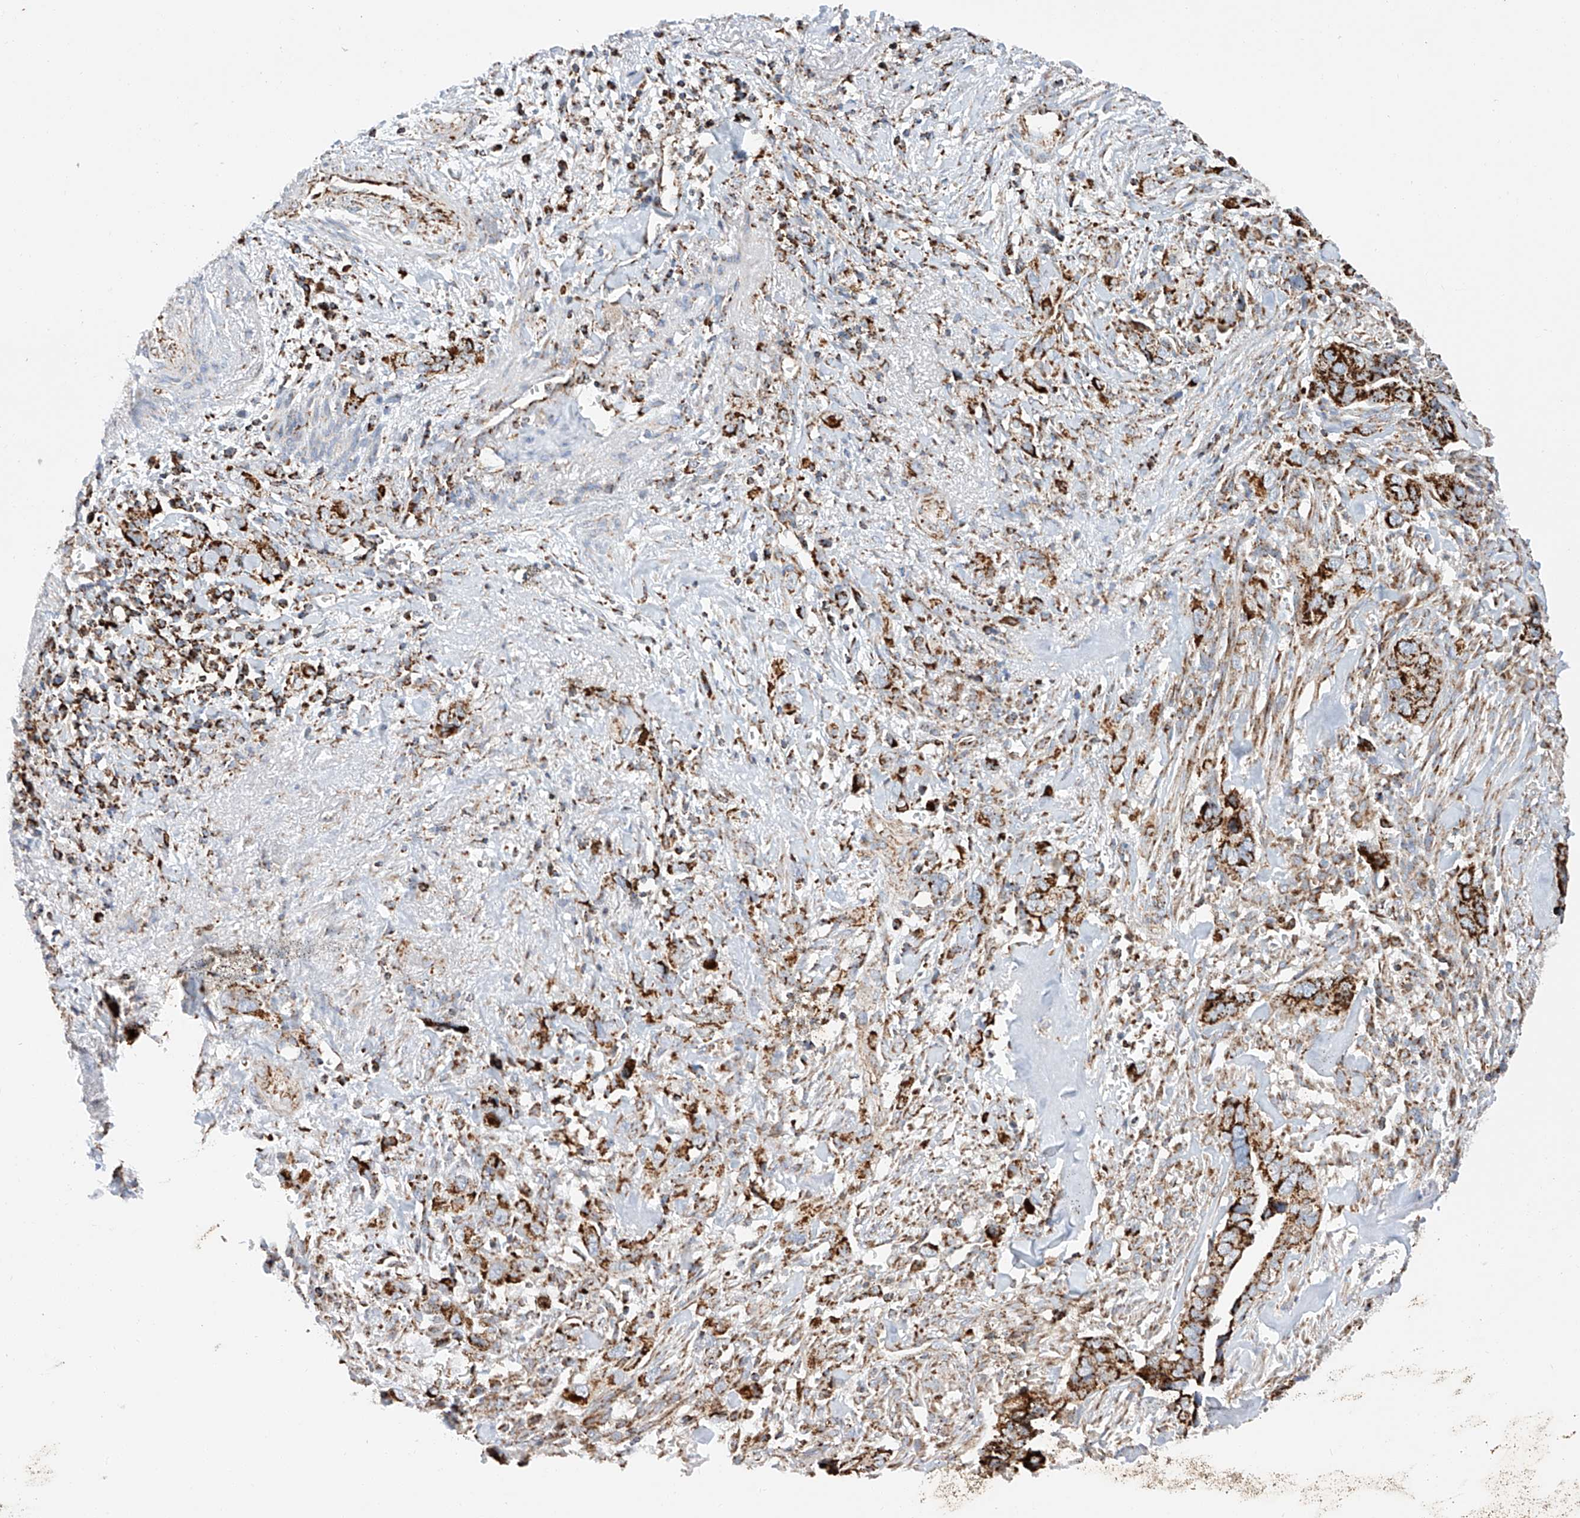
{"staining": {"intensity": "strong", "quantity": ">75%", "location": "cytoplasmic/membranous"}, "tissue": "liver cancer", "cell_type": "Tumor cells", "image_type": "cancer", "snomed": [{"axis": "morphology", "description": "Cholangiocarcinoma"}, {"axis": "topography", "description": "Liver"}], "caption": "High-magnification brightfield microscopy of liver cancer (cholangiocarcinoma) stained with DAB (brown) and counterstained with hematoxylin (blue). tumor cells exhibit strong cytoplasmic/membranous positivity is identified in about>75% of cells. (Stains: DAB (3,3'-diaminobenzidine) in brown, nuclei in blue, Microscopy: brightfield microscopy at high magnification).", "gene": "TTC27", "patient": {"sex": "female", "age": 79}}